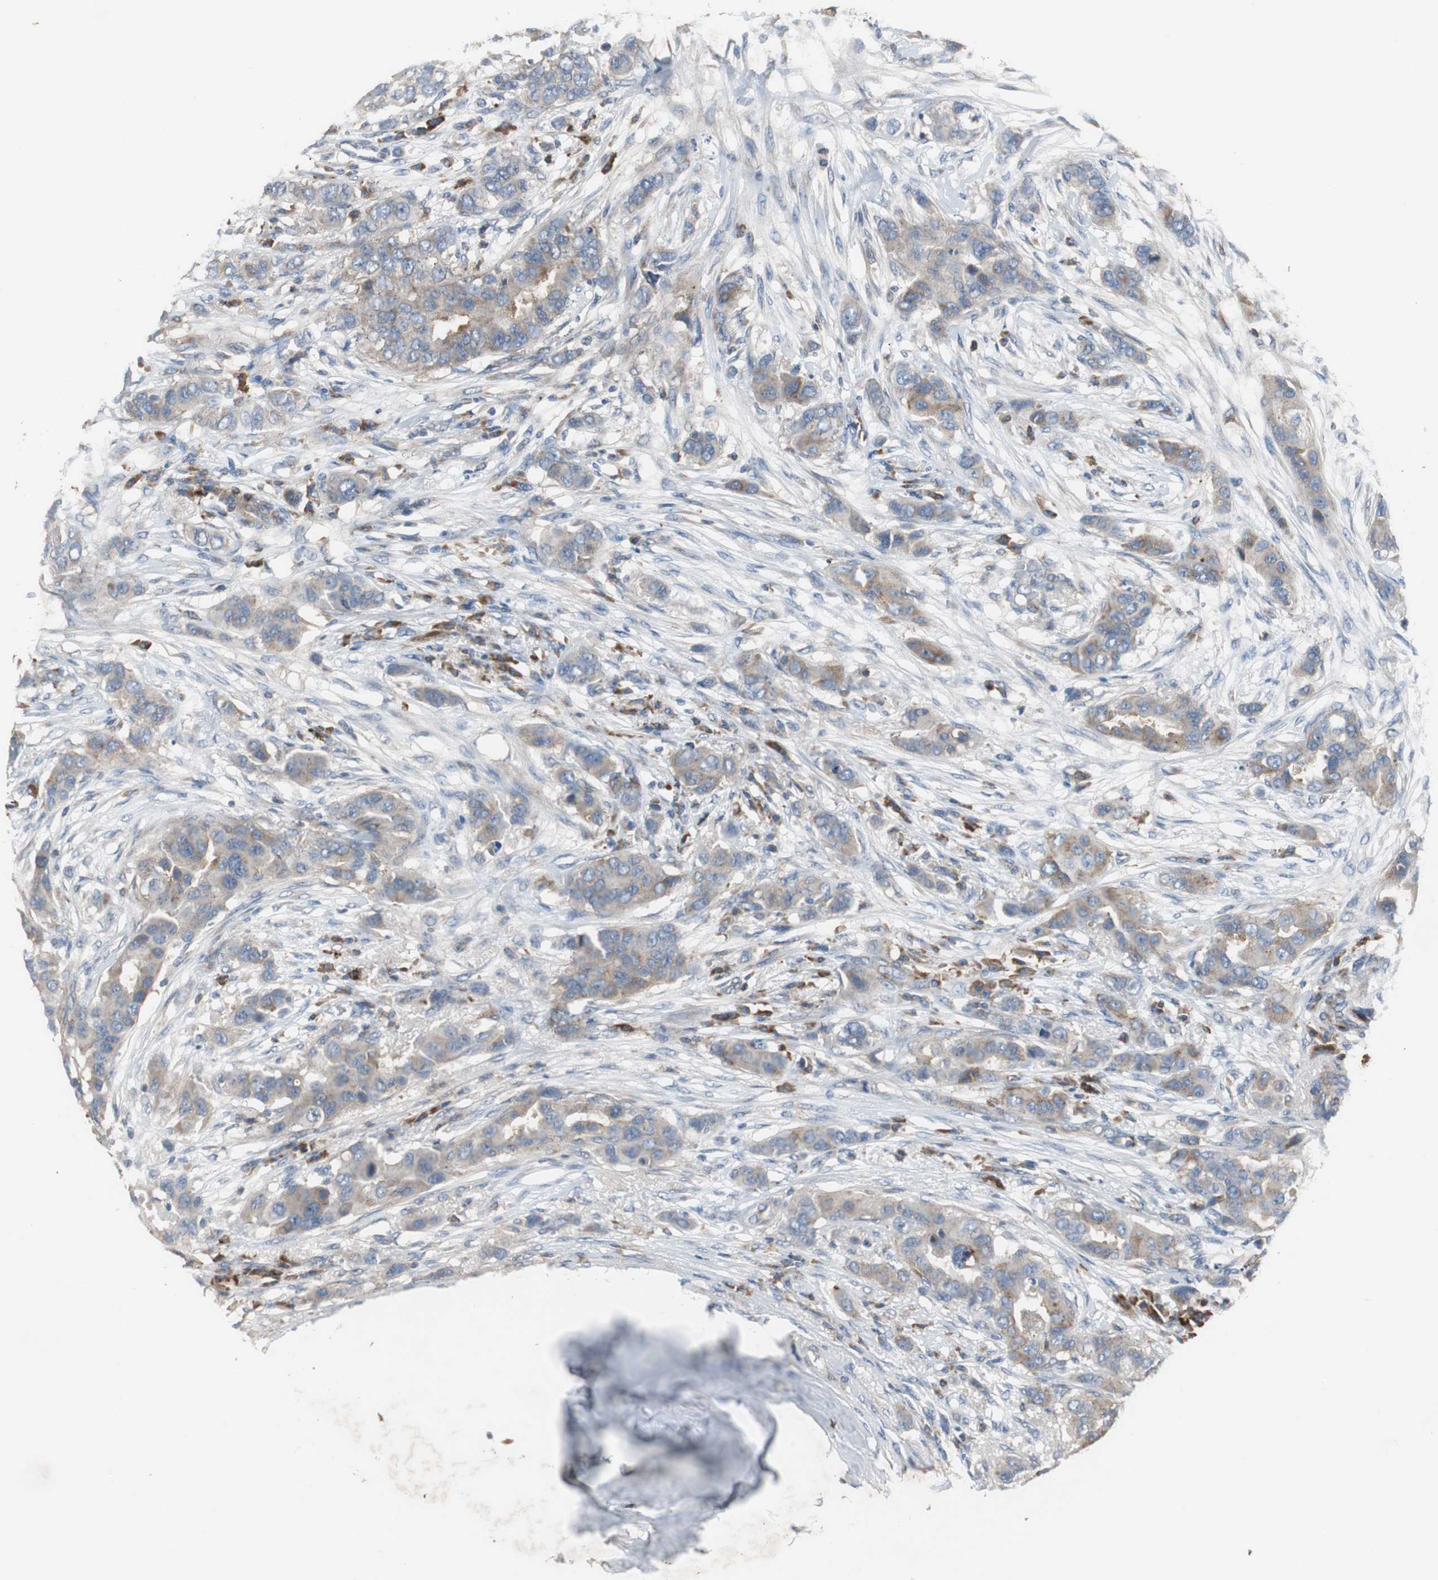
{"staining": {"intensity": "weak", "quantity": "25%-75%", "location": "cytoplasmic/membranous"}, "tissue": "breast cancer", "cell_type": "Tumor cells", "image_type": "cancer", "snomed": [{"axis": "morphology", "description": "Duct carcinoma"}, {"axis": "topography", "description": "Breast"}], "caption": "About 25%-75% of tumor cells in breast cancer reveal weak cytoplasmic/membranous protein staining as visualized by brown immunohistochemical staining.", "gene": "SORT1", "patient": {"sex": "female", "age": 50}}